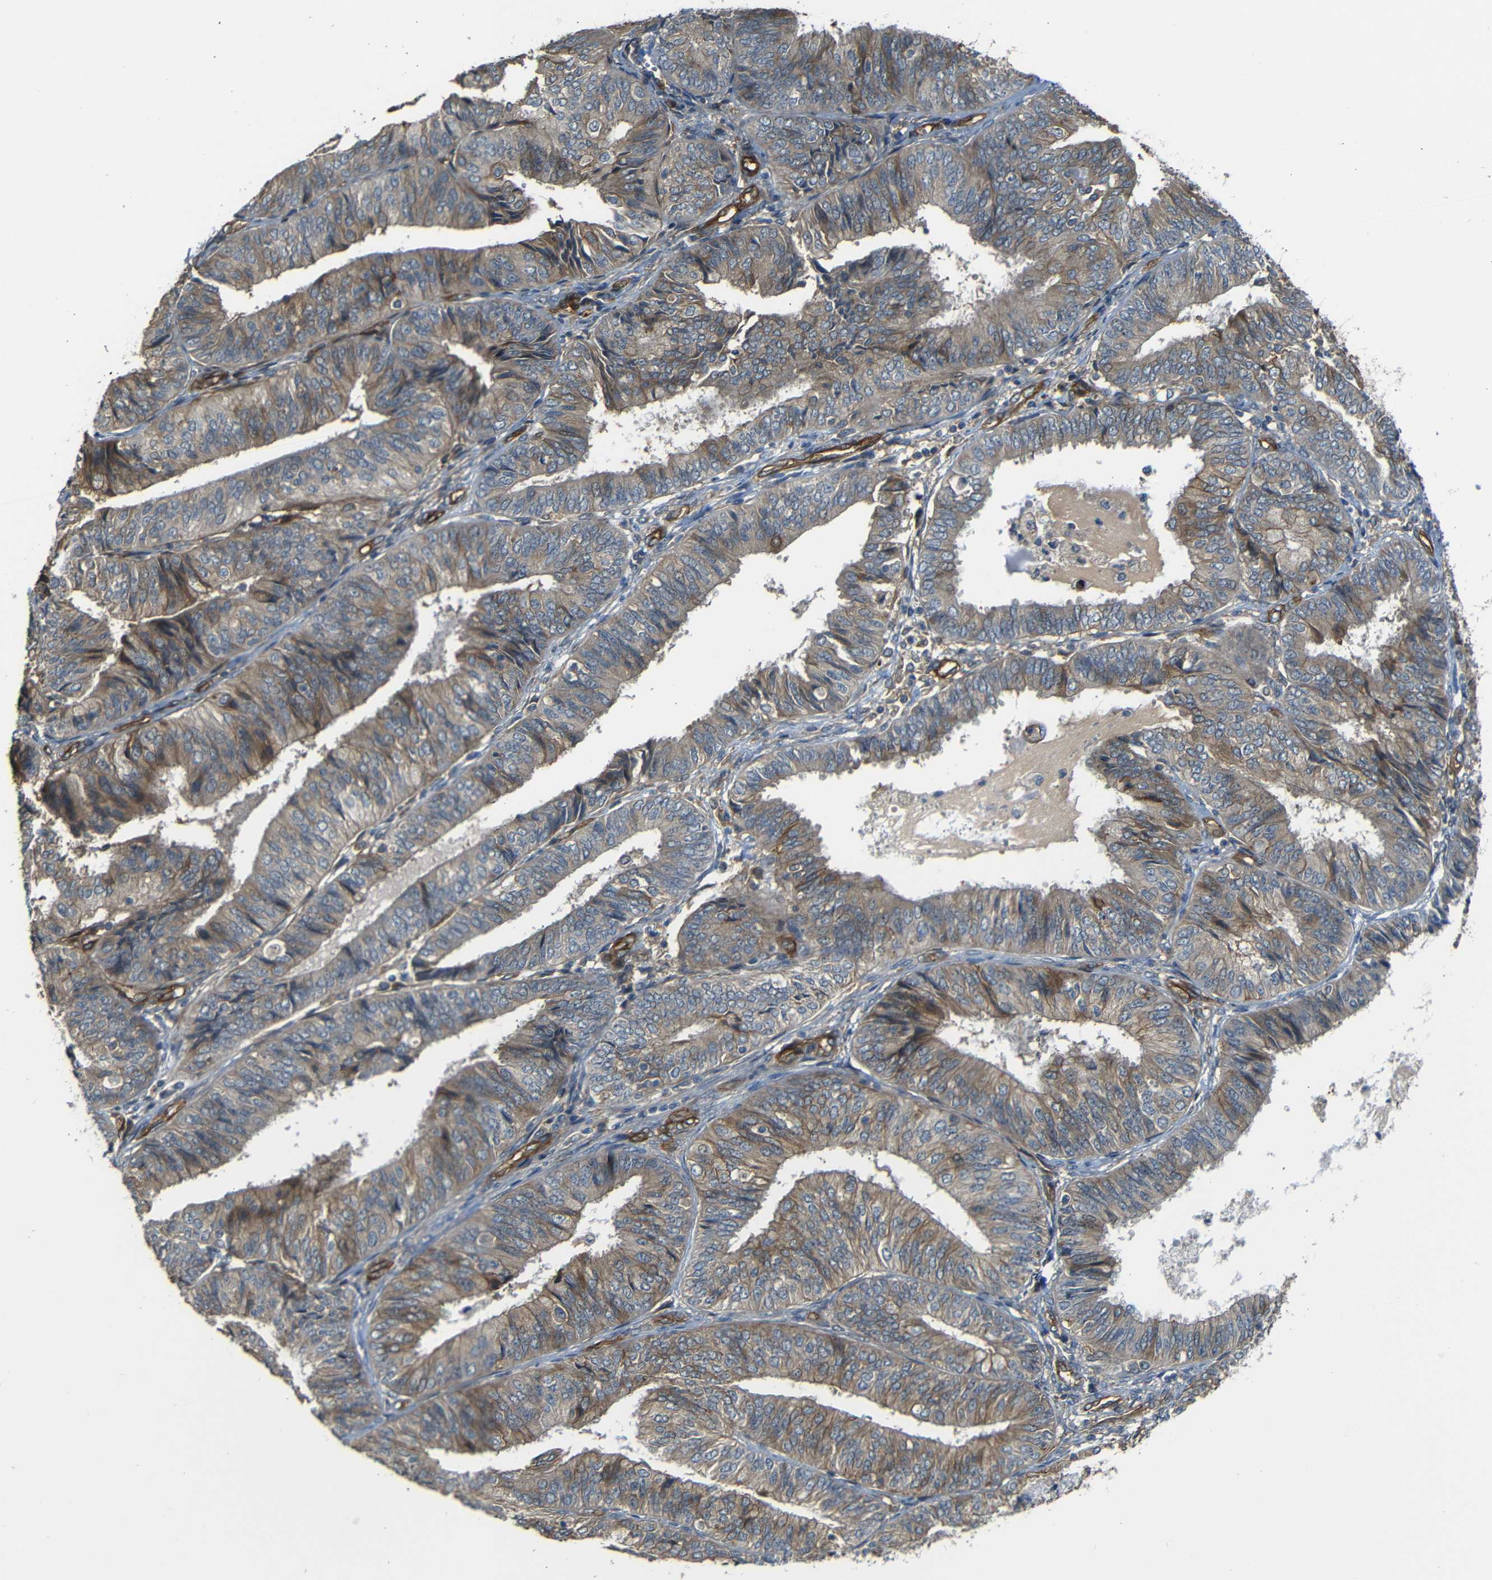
{"staining": {"intensity": "moderate", "quantity": "25%-75%", "location": "cytoplasmic/membranous"}, "tissue": "endometrial cancer", "cell_type": "Tumor cells", "image_type": "cancer", "snomed": [{"axis": "morphology", "description": "Adenocarcinoma, NOS"}, {"axis": "topography", "description": "Endometrium"}], "caption": "This is a histology image of IHC staining of endometrial adenocarcinoma, which shows moderate expression in the cytoplasmic/membranous of tumor cells.", "gene": "RELL1", "patient": {"sex": "female", "age": 58}}